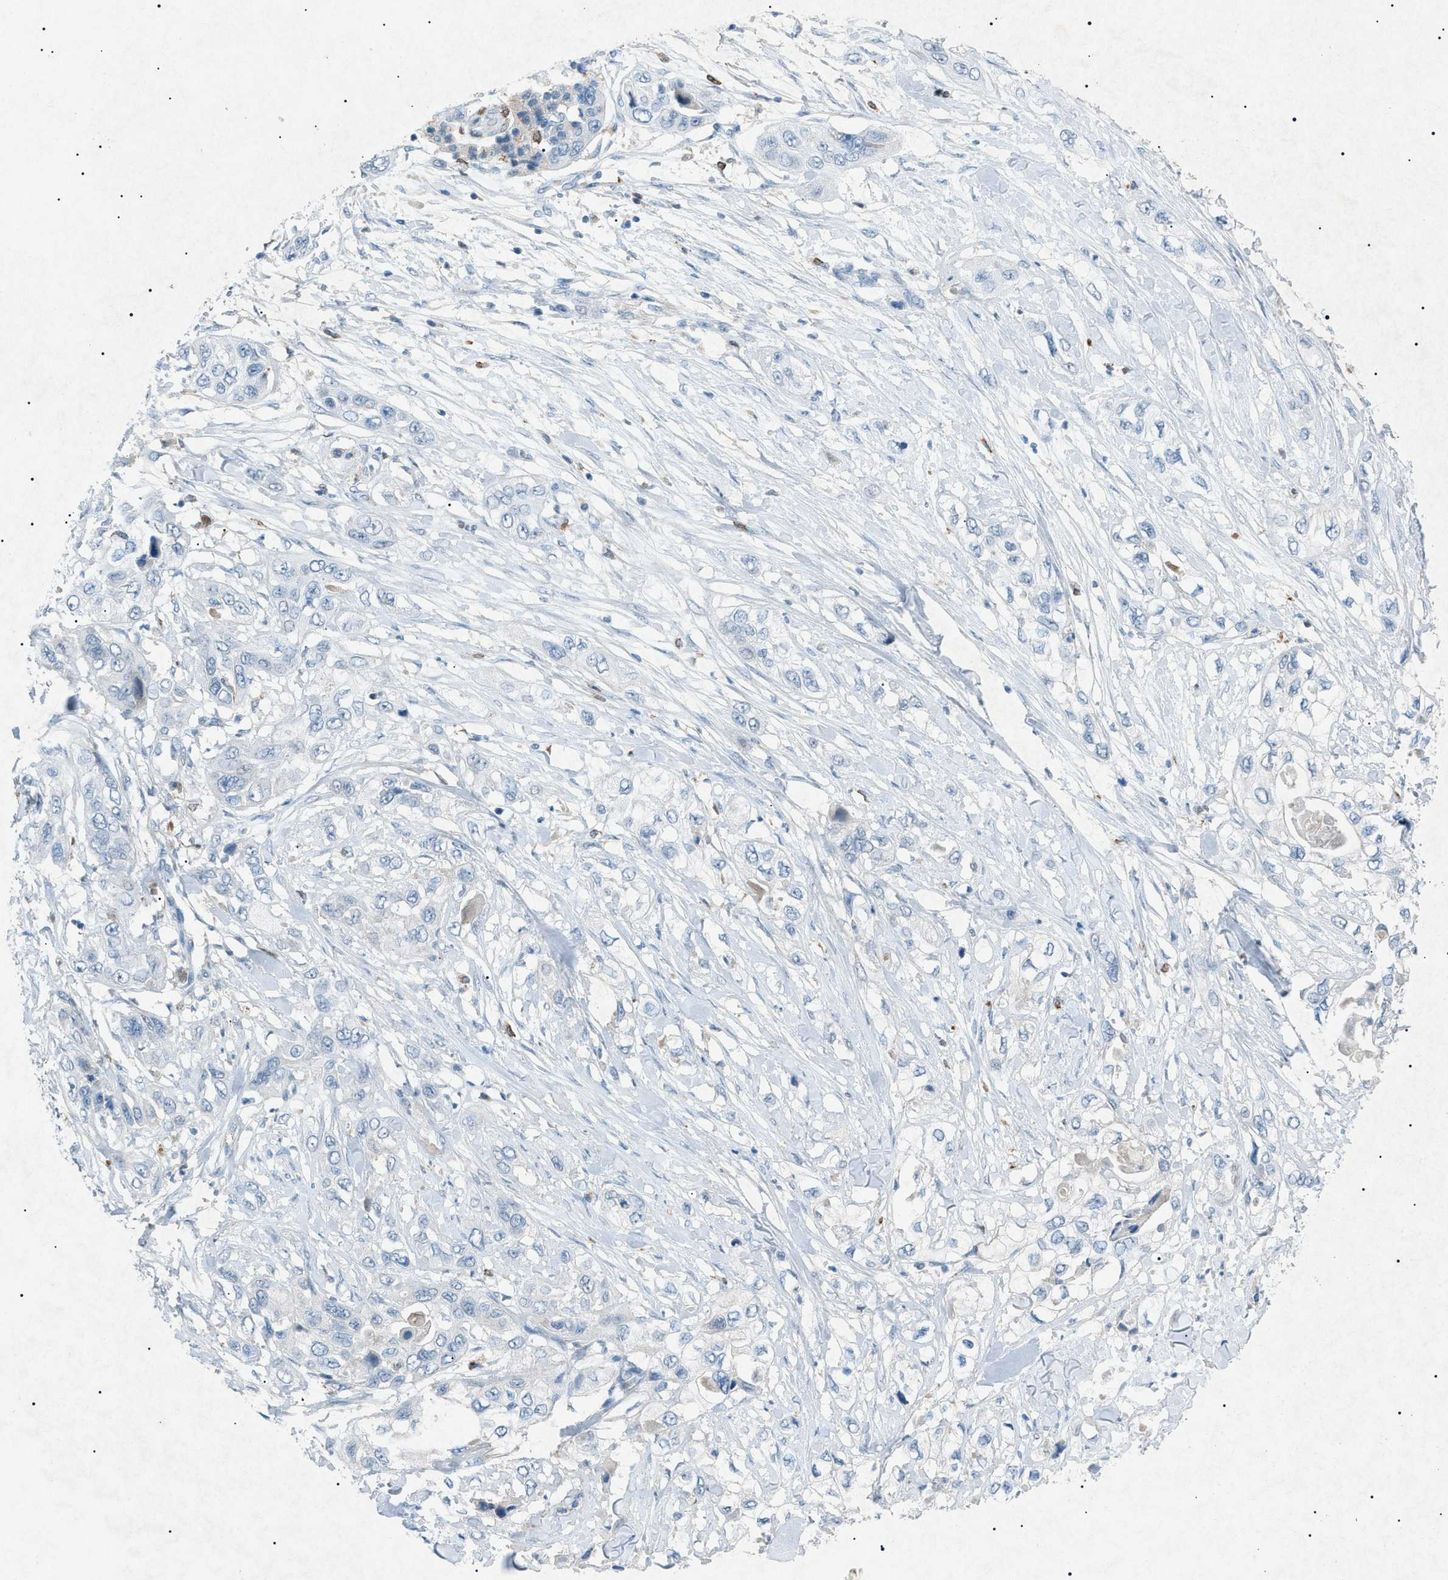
{"staining": {"intensity": "negative", "quantity": "none", "location": "none"}, "tissue": "pancreatic cancer", "cell_type": "Tumor cells", "image_type": "cancer", "snomed": [{"axis": "morphology", "description": "Adenocarcinoma, NOS"}, {"axis": "topography", "description": "Pancreas"}], "caption": "This is an immunohistochemistry (IHC) histopathology image of human pancreatic adenocarcinoma. There is no staining in tumor cells.", "gene": "BTK", "patient": {"sex": "female", "age": 70}}